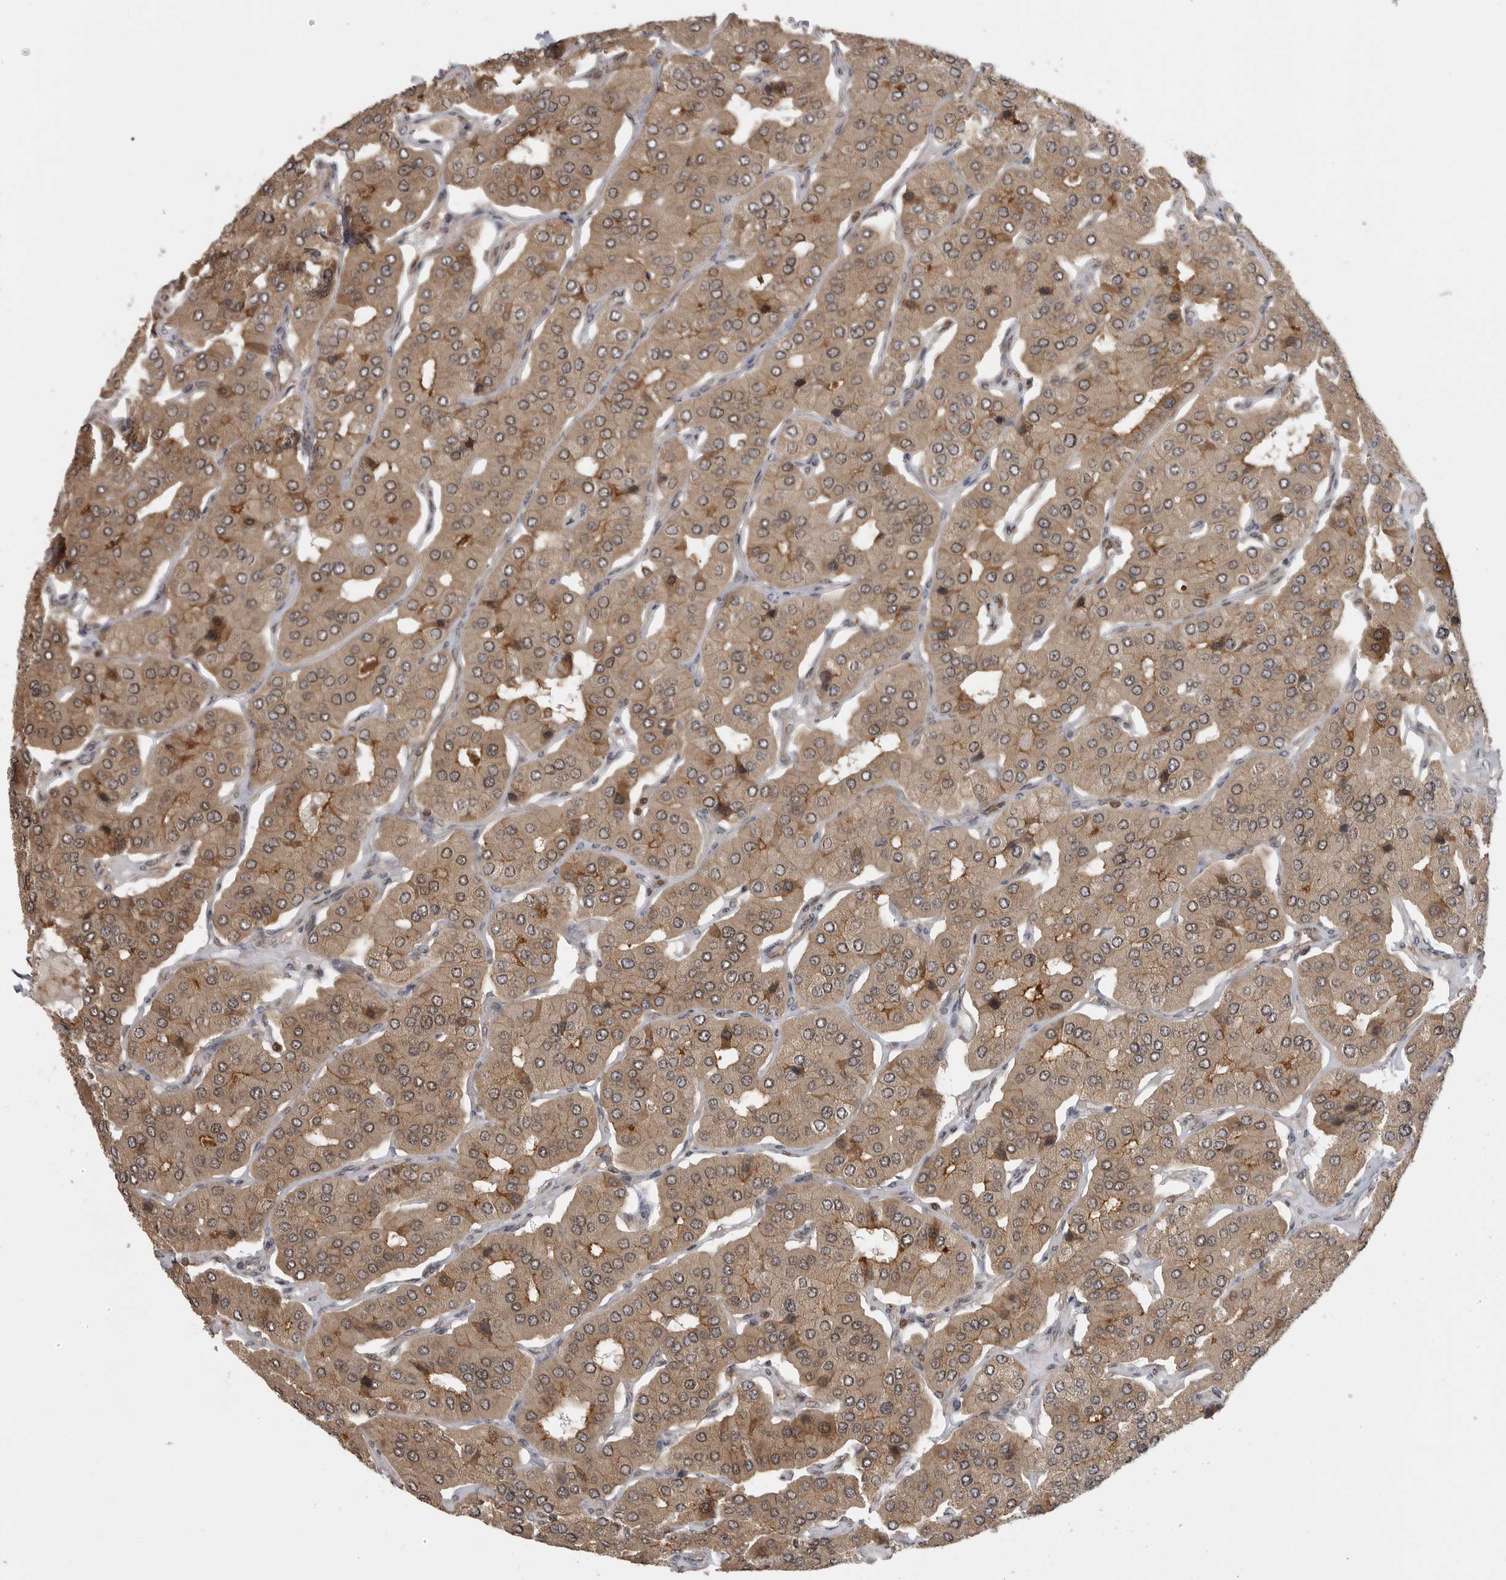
{"staining": {"intensity": "moderate", "quantity": ">75%", "location": "cytoplasmic/membranous,nuclear"}, "tissue": "parathyroid gland", "cell_type": "Glandular cells", "image_type": "normal", "snomed": [{"axis": "morphology", "description": "Normal tissue, NOS"}, {"axis": "morphology", "description": "Adenoma, NOS"}, {"axis": "topography", "description": "Parathyroid gland"}], "caption": "Parathyroid gland stained with immunohistochemistry (IHC) demonstrates moderate cytoplasmic/membranous,nuclear staining in about >75% of glandular cells. (IHC, brightfield microscopy, high magnification).", "gene": "ERN1", "patient": {"sex": "female", "age": 86}}